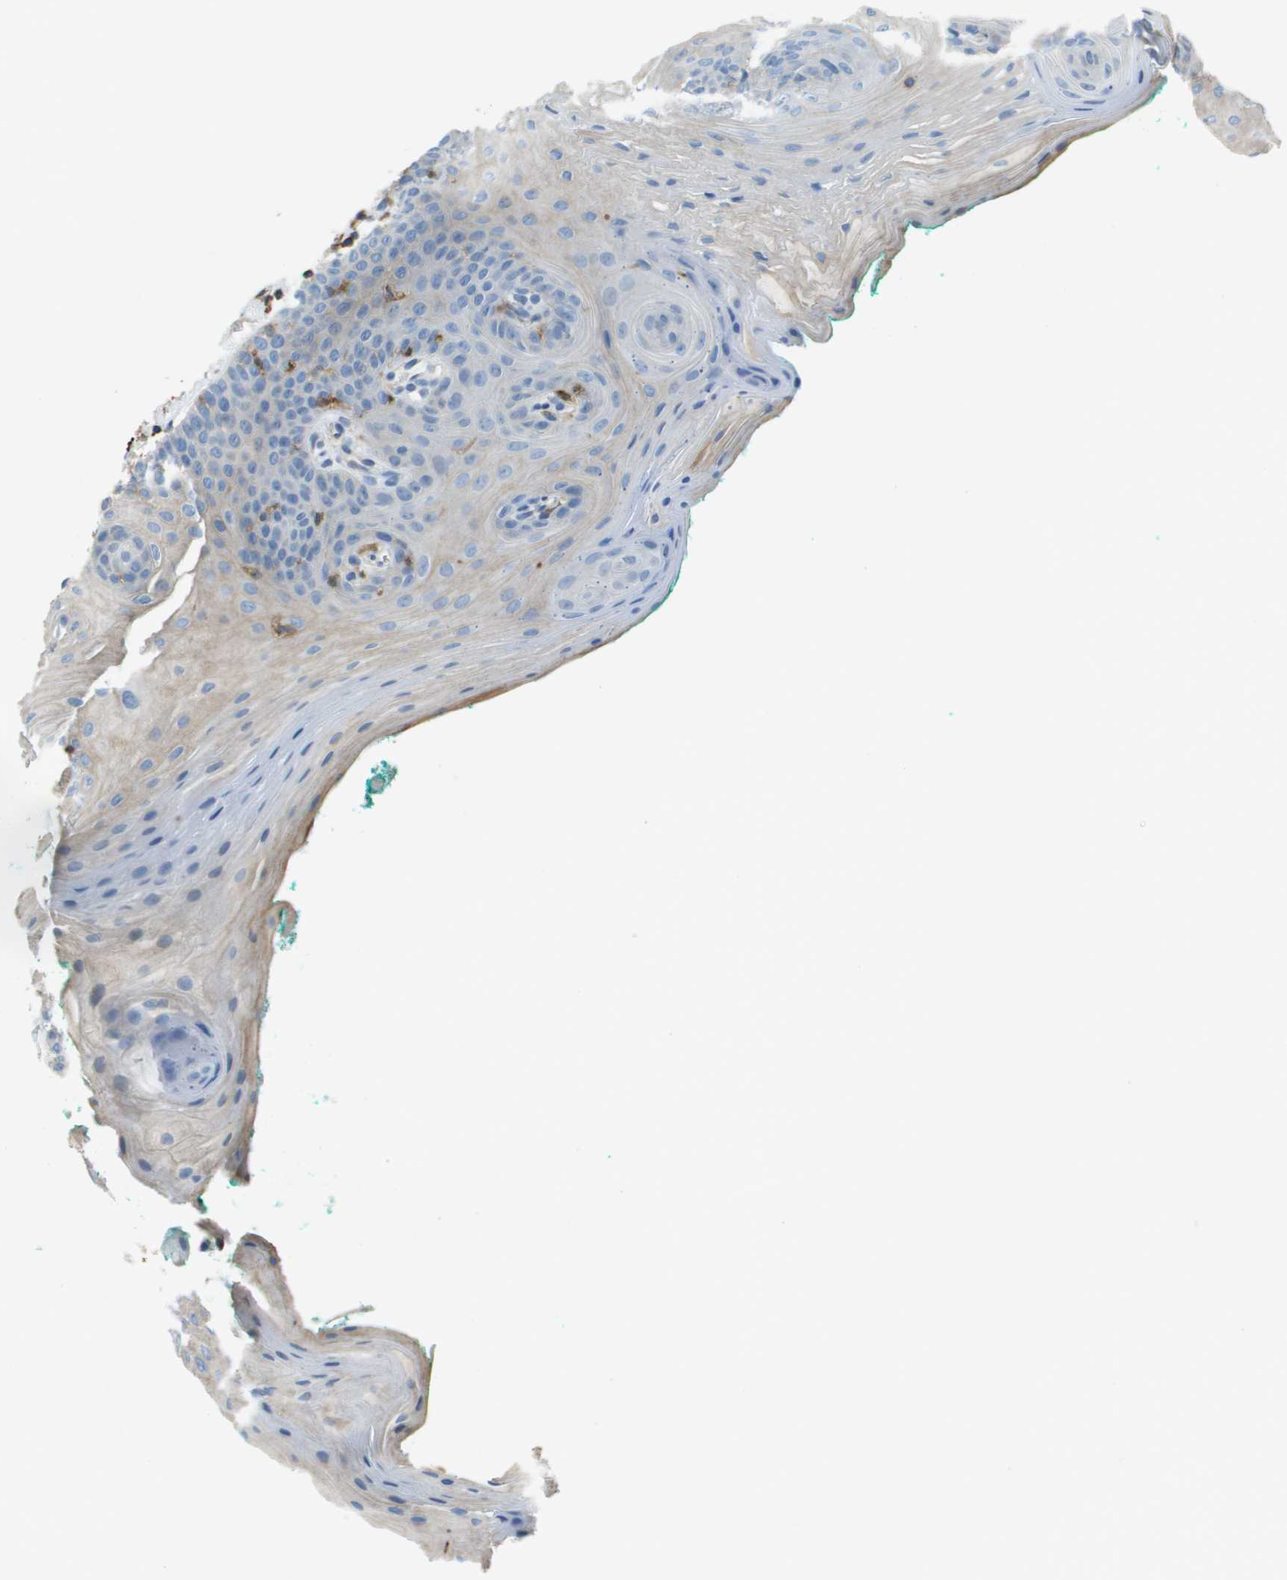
{"staining": {"intensity": "weak", "quantity": "25%-75%", "location": "cytoplasmic/membranous"}, "tissue": "oral mucosa", "cell_type": "Squamous epithelial cells", "image_type": "normal", "snomed": [{"axis": "morphology", "description": "Normal tissue, NOS"}, {"axis": "topography", "description": "Oral tissue"}], "caption": "This micrograph exhibits immunohistochemistry (IHC) staining of benign oral mucosa, with low weak cytoplasmic/membranous staining in about 25%-75% of squamous epithelial cells.", "gene": "APBB1IP", "patient": {"sex": "male", "age": 58}}